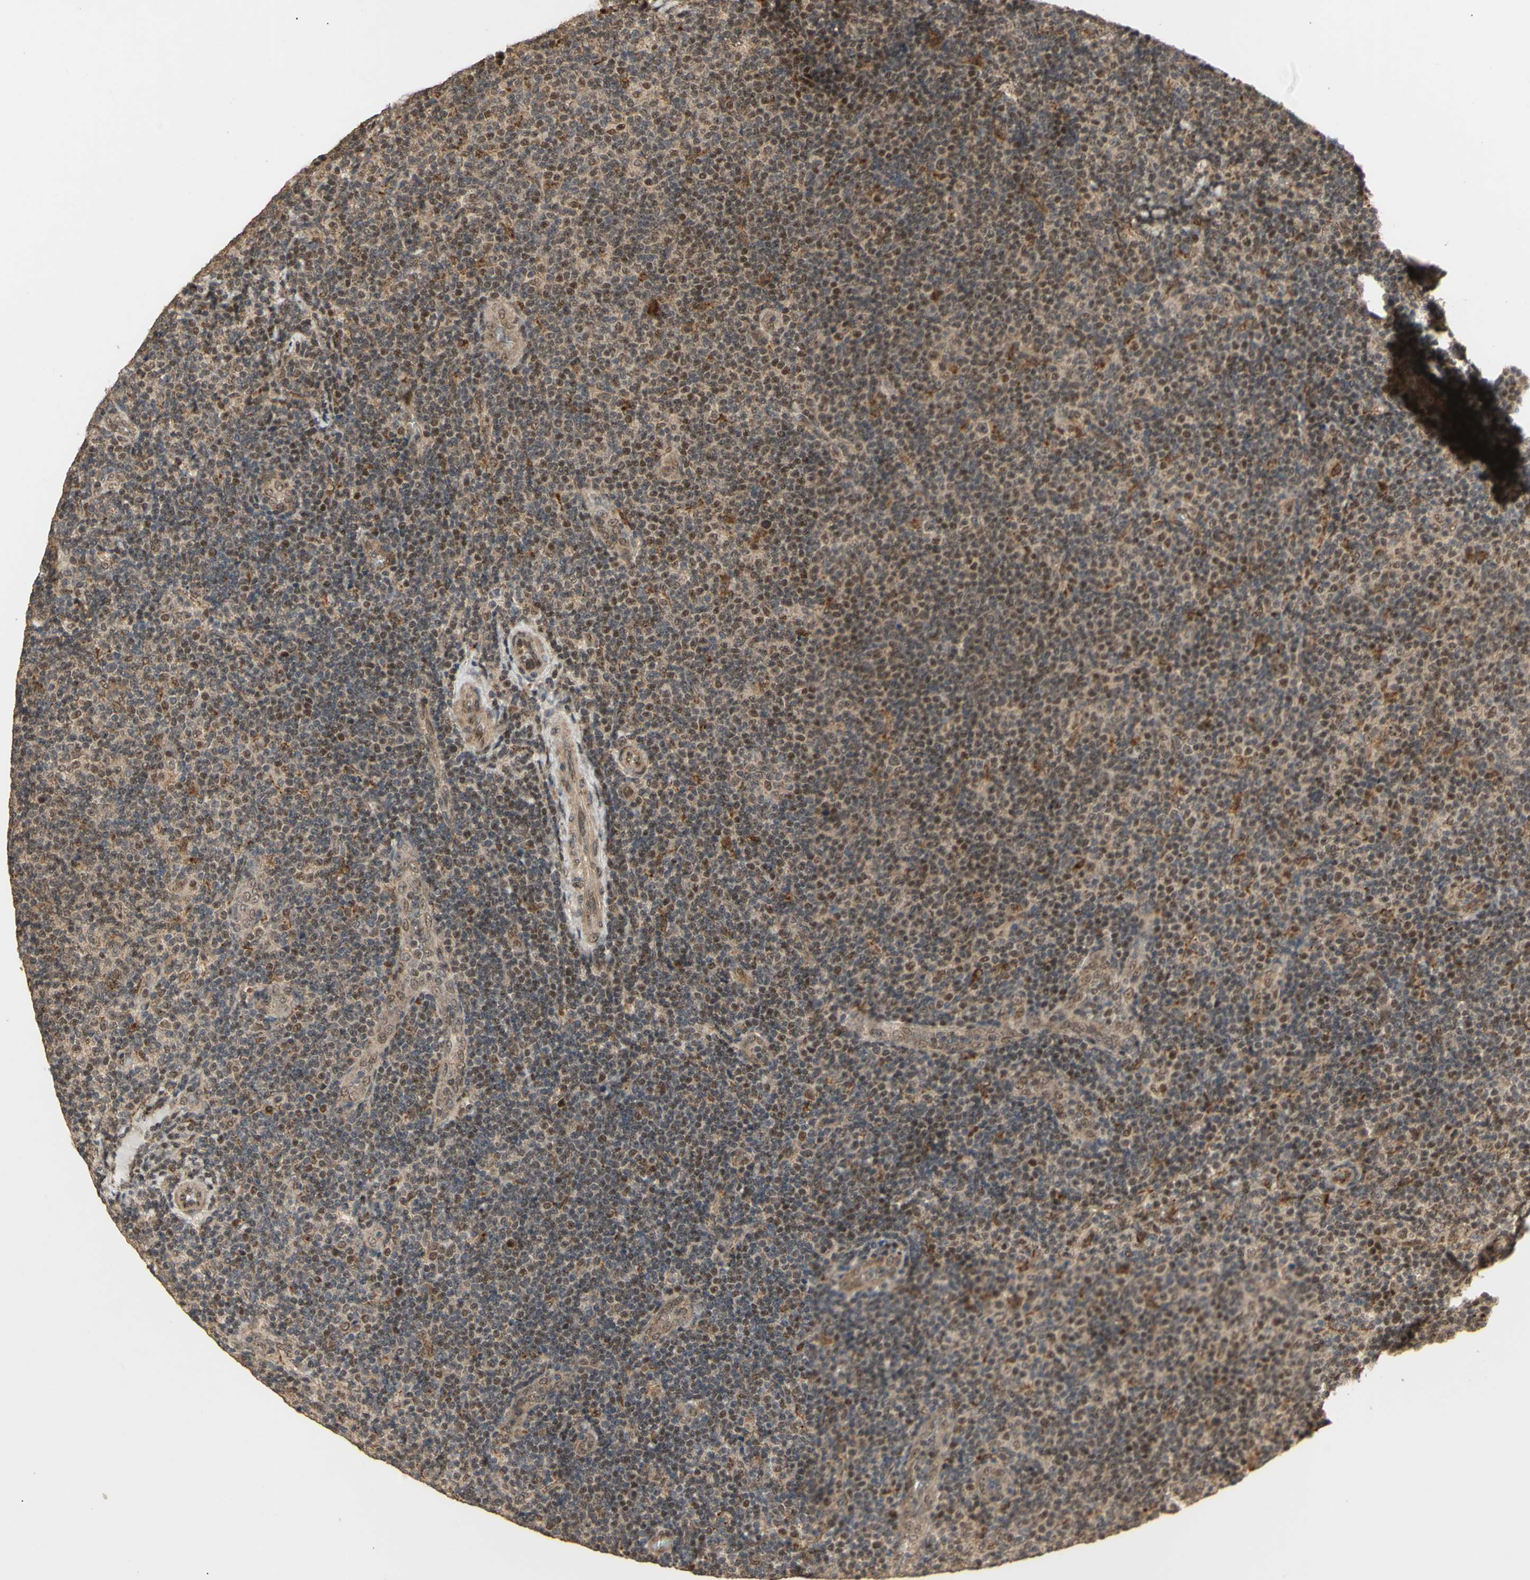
{"staining": {"intensity": "moderate", "quantity": "25%-75%", "location": "nuclear"}, "tissue": "lymphoma", "cell_type": "Tumor cells", "image_type": "cancer", "snomed": [{"axis": "morphology", "description": "Malignant lymphoma, non-Hodgkin's type, Low grade"}, {"axis": "topography", "description": "Lymph node"}], "caption": "This photomicrograph displays immunohistochemistry (IHC) staining of low-grade malignant lymphoma, non-Hodgkin's type, with medium moderate nuclear staining in approximately 25%-75% of tumor cells.", "gene": "GTF2E2", "patient": {"sex": "male", "age": 83}}